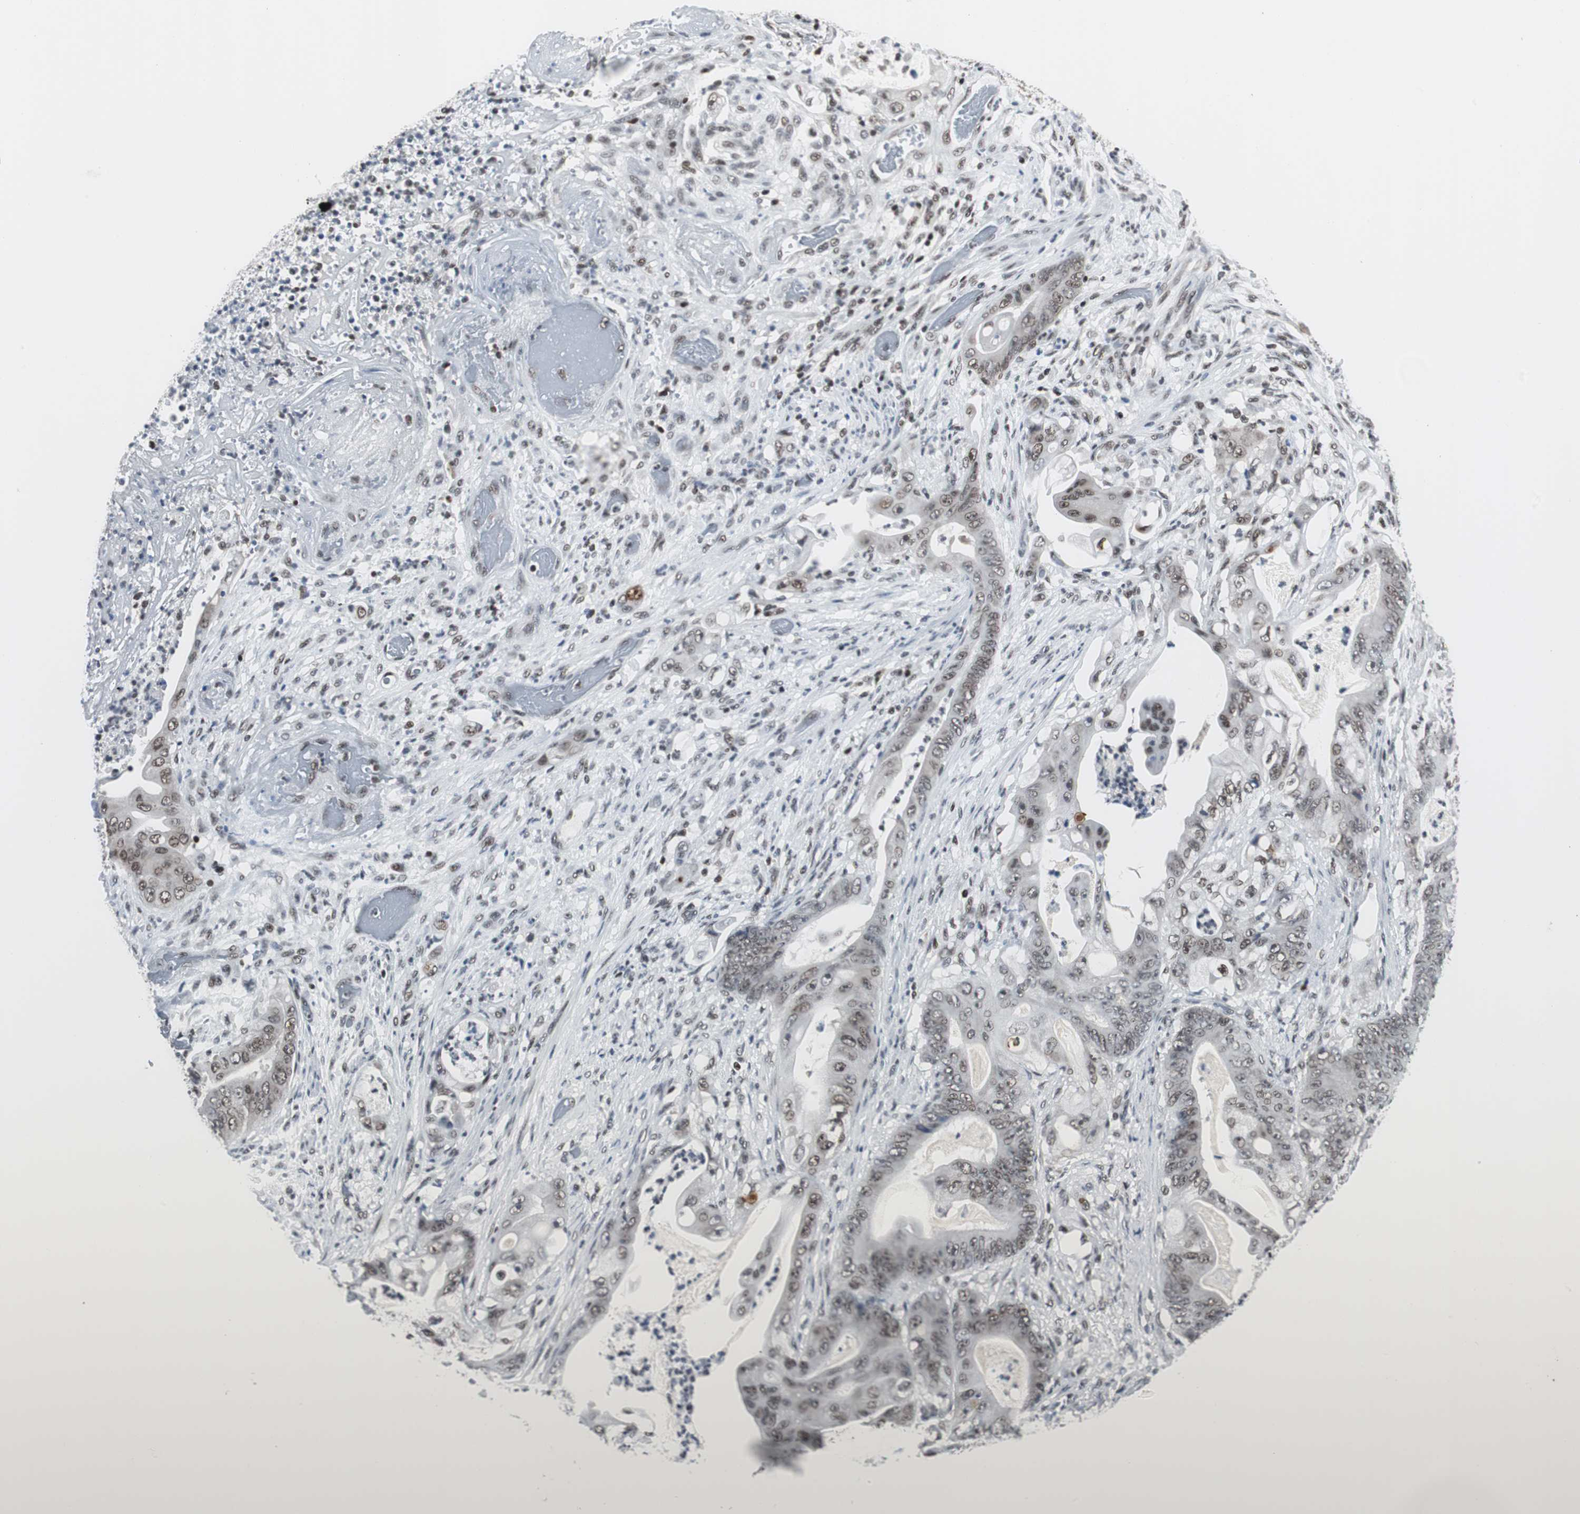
{"staining": {"intensity": "weak", "quantity": ">75%", "location": "nuclear"}, "tissue": "stomach cancer", "cell_type": "Tumor cells", "image_type": "cancer", "snomed": [{"axis": "morphology", "description": "Adenocarcinoma, NOS"}, {"axis": "topography", "description": "Stomach"}], "caption": "Immunohistochemical staining of adenocarcinoma (stomach) demonstrates low levels of weak nuclear staining in about >75% of tumor cells. Nuclei are stained in blue.", "gene": "RAD9A", "patient": {"sex": "female", "age": 73}}